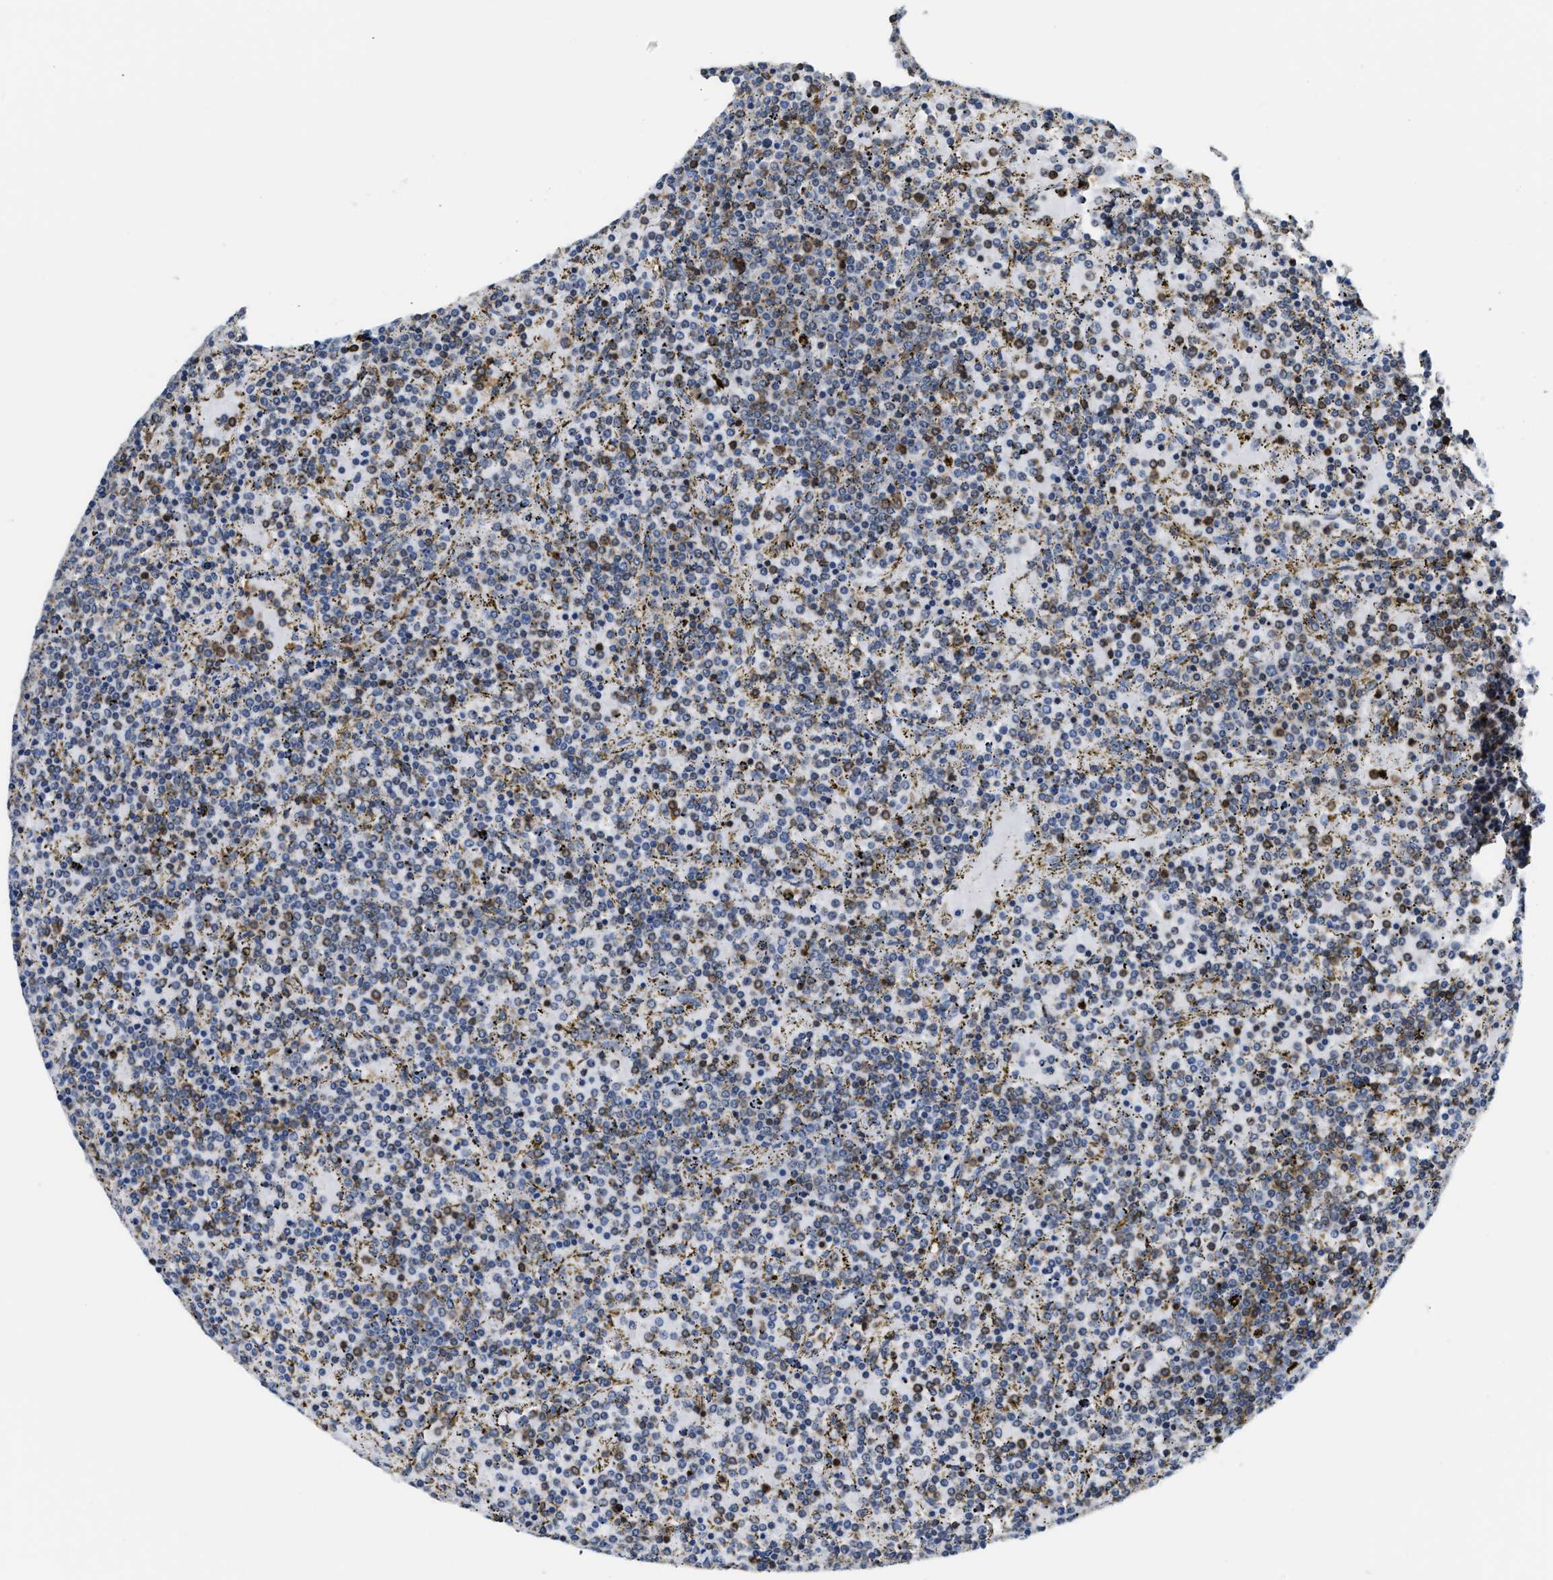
{"staining": {"intensity": "weak", "quantity": "<25%", "location": "cytoplasmic/membranous"}, "tissue": "lymphoma", "cell_type": "Tumor cells", "image_type": "cancer", "snomed": [{"axis": "morphology", "description": "Malignant lymphoma, non-Hodgkin's type, Low grade"}, {"axis": "topography", "description": "Spleen"}], "caption": "Tumor cells show no significant protein staining in malignant lymphoma, non-Hodgkin's type (low-grade).", "gene": "STK10", "patient": {"sex": "female", "age": 77}}